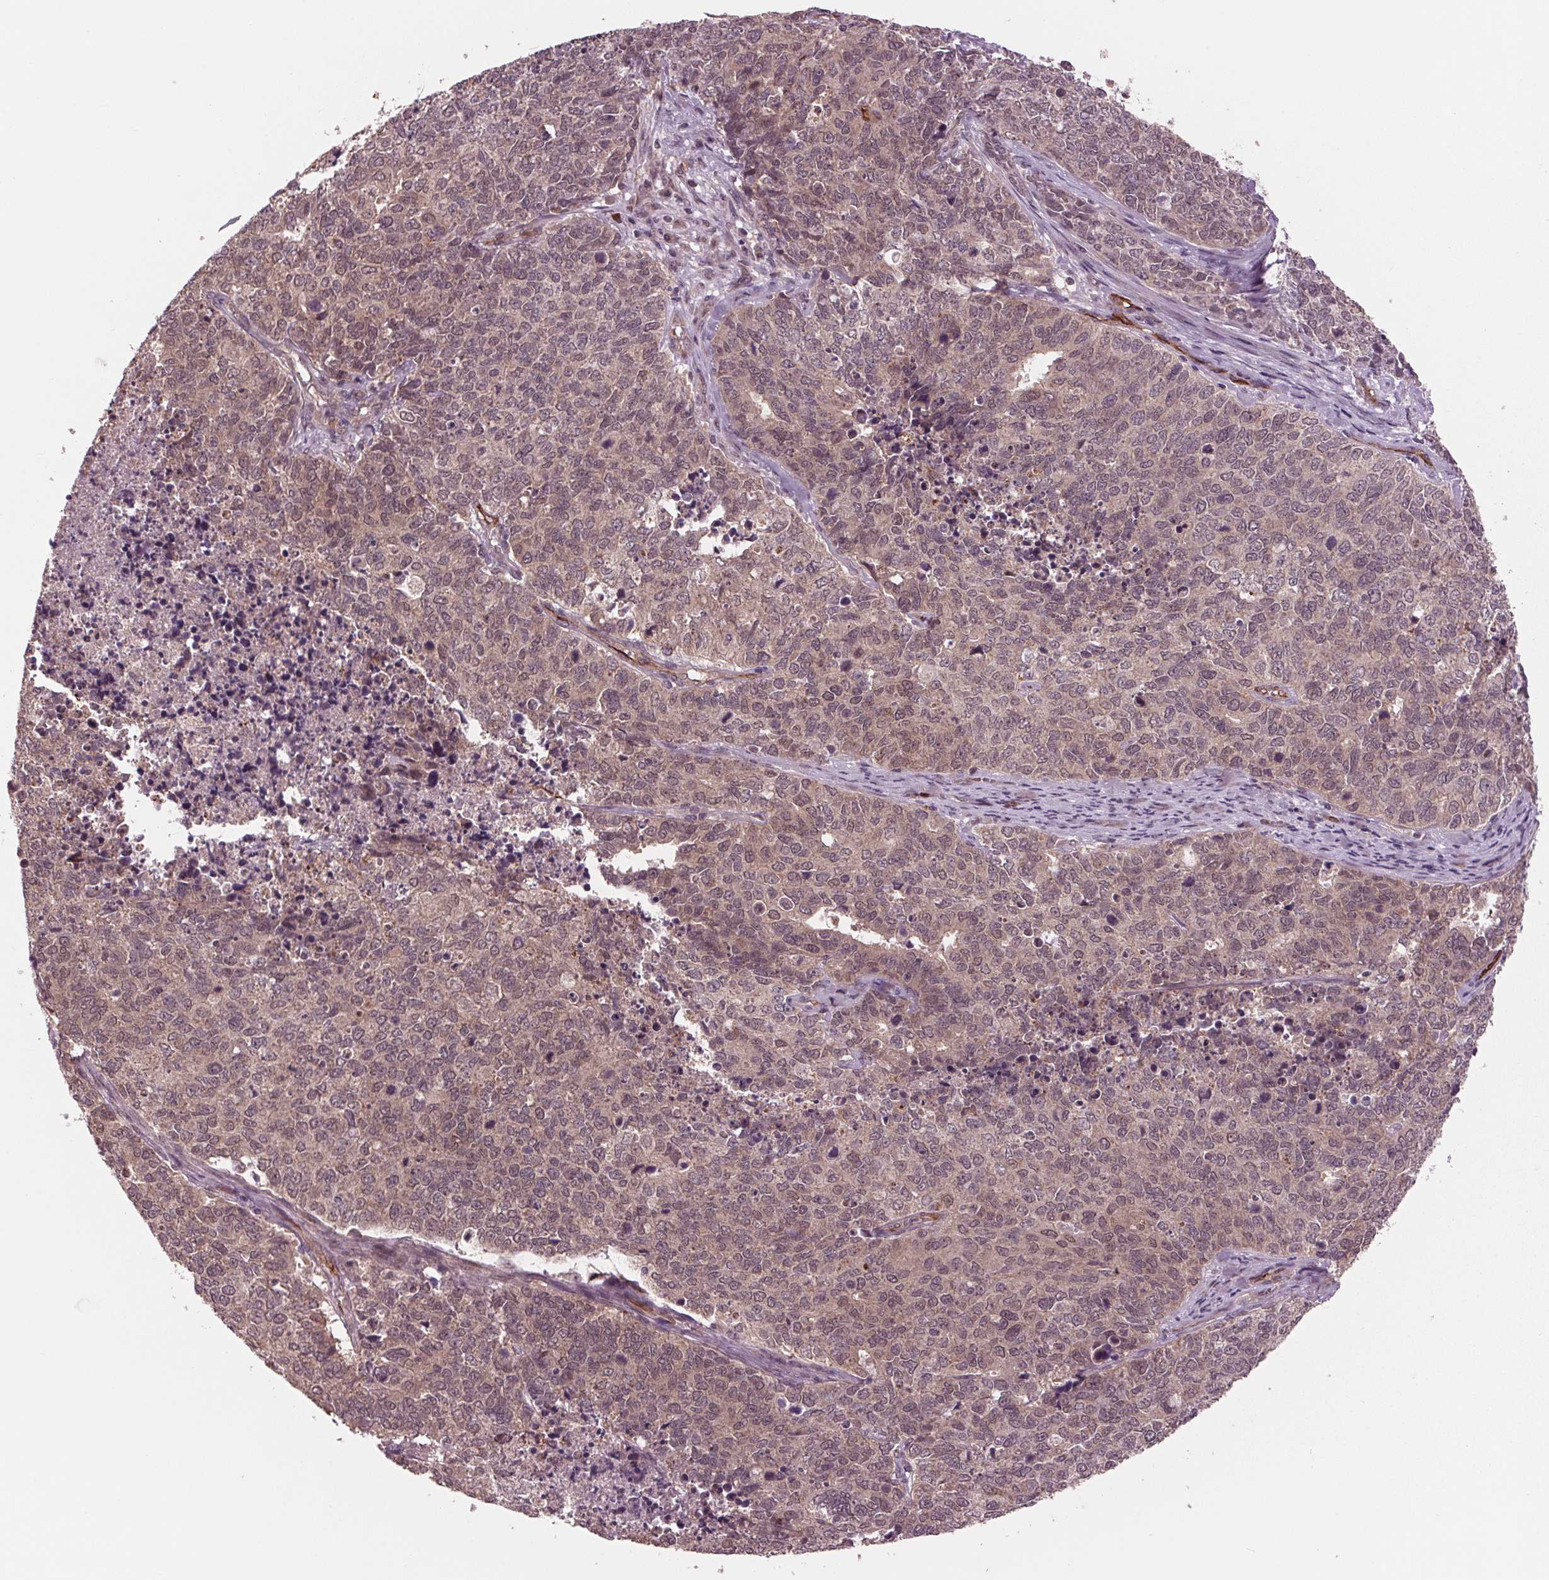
{"staining": {"intensity": "weak", "quantity": "25%-75%", "location": "cytoplasmic/membranous,nuclear"}, "tissue": "cervical cancer", "cell_type": "Tumor cells", "image_type": "cancer", "snomed": [{"axis": "morphology", "description": "Adenocarcinoma, NOS"}, {"axis": "topography", "description": "Cervix"}], "caption": "Immunohistochemical staining of human cervical cancer (adenocarcinoma) reveals low levels of weak cytoplasmic/membranous and nuclear protein expression in approximately 25%-75% of tumor cells.", "gene": "MAPK8", "patient": {"sex": "female", "age": 63}}